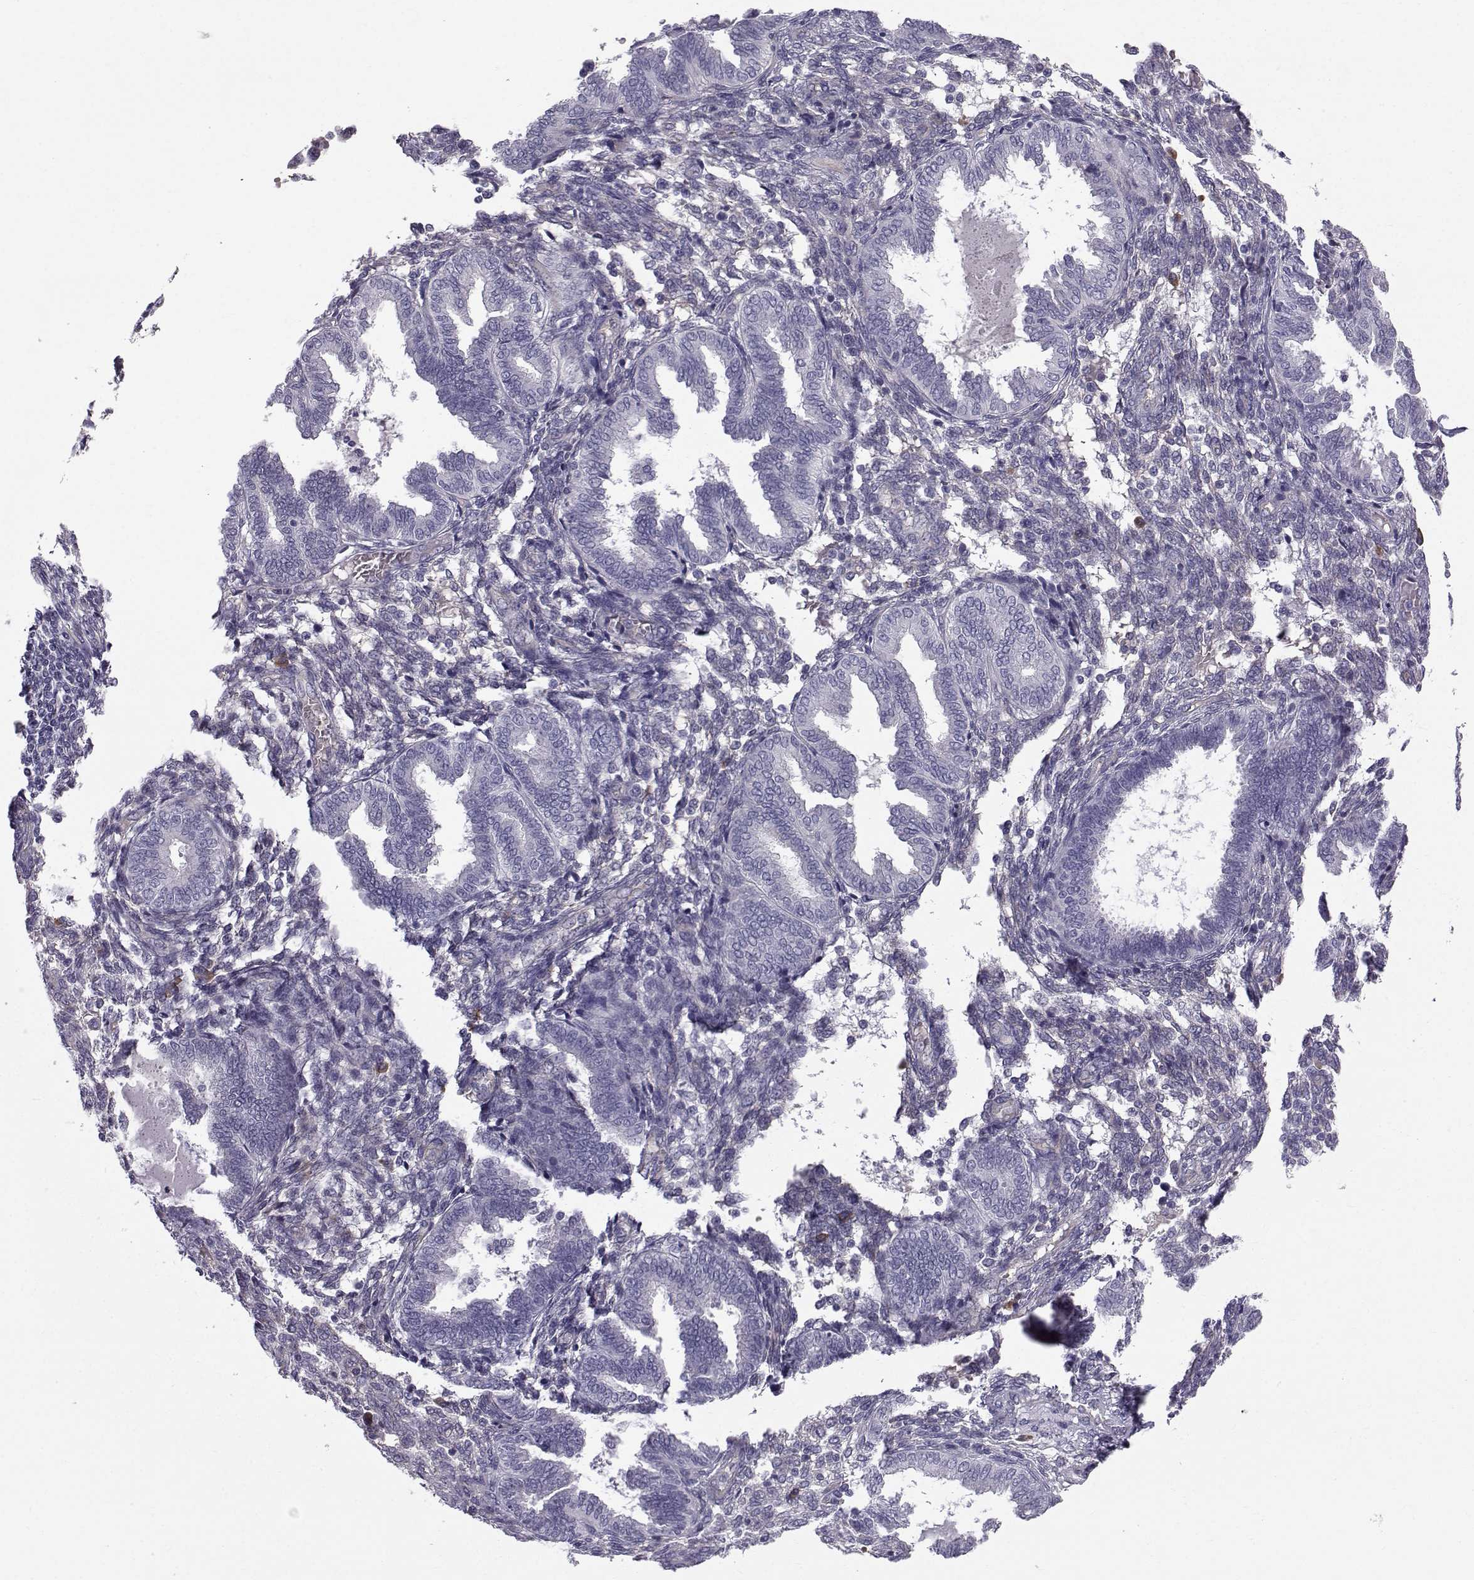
{"staining": {"intensity": "negative", "quantity": "none", "location": "none"}, "tissue": "endometrium", "cell_type": "Cells in endometrial stroma", "image_type": "normal", "snomed": [{"axis": "morphology", "description": "Normal tissue, NOS"}, {"axis": "topography", "description": "Endometrium"}], "caption": "This is an immunohistochemistry (IHC) histopathology image of benign endometrium. There is no positivity in cells in endometrial stroma.", "gene": "QPCT", "patient": {"sex": "female", "age": 42}}